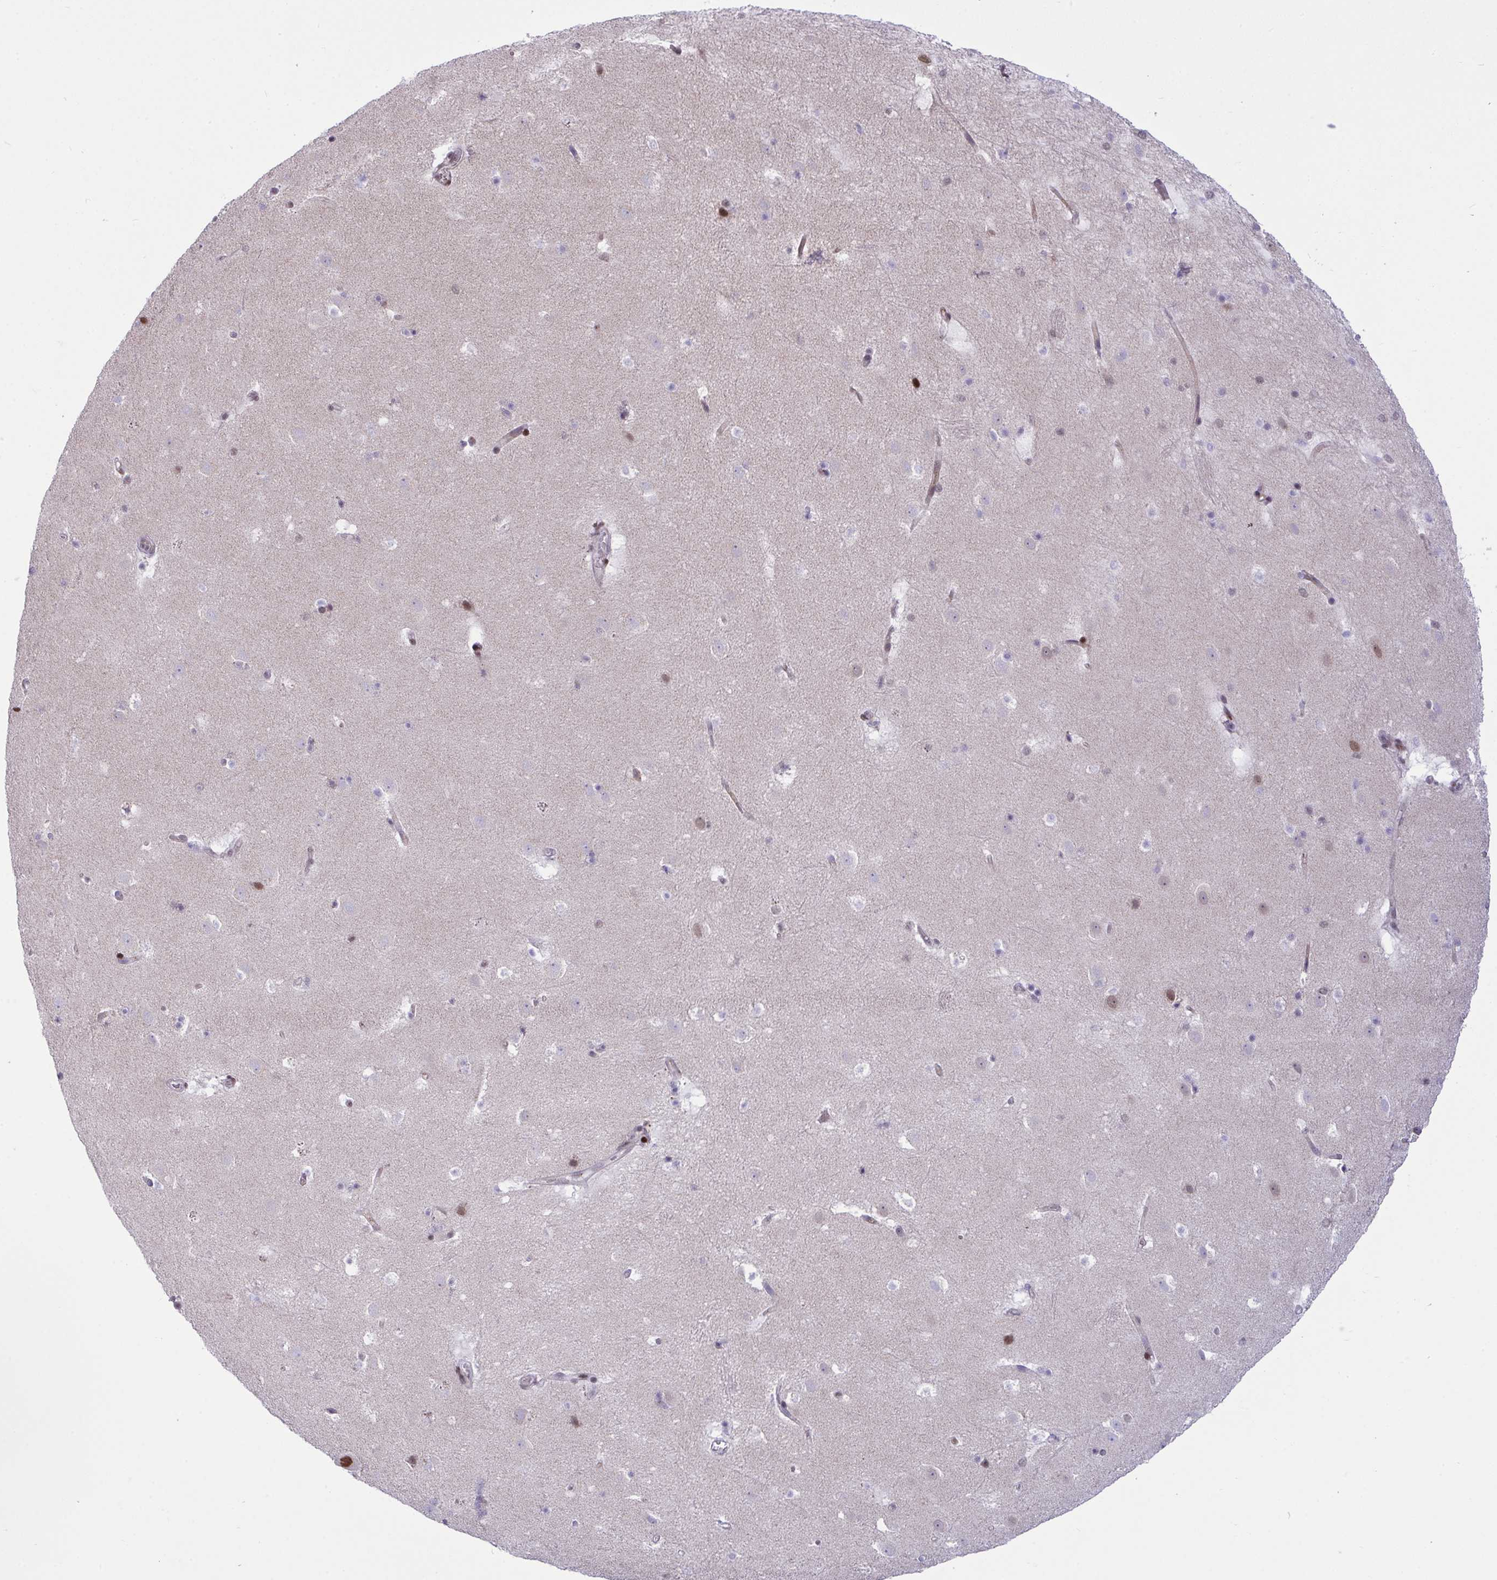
{"staining": {"intensity": "negative", "quantity": "none", "location": "none"}, "tissue": "caudate", "cell_type": "Glial cells", "image_type": "normal", "snomed": [{"axis": "morphology", "description": "Normal tissue, NOS"}, {"axis": "topography", "description": "Lateral ventricle wall"}], "caption": "High magnification brightfield microscopy of unremarkable caudate stained with DAB (brown) and counterstained with hematoxylin (blue): glial cells show no significant expression. (Stains: DAB (3,3'-diaminobenzidine) immunohistochemistry (IHC) with hematoxylin counter stain, Microscopy: brightfield microscopy at high magnification).", "gene": "ZFHX3", "patient": {"sex": "male", "age": 37}}